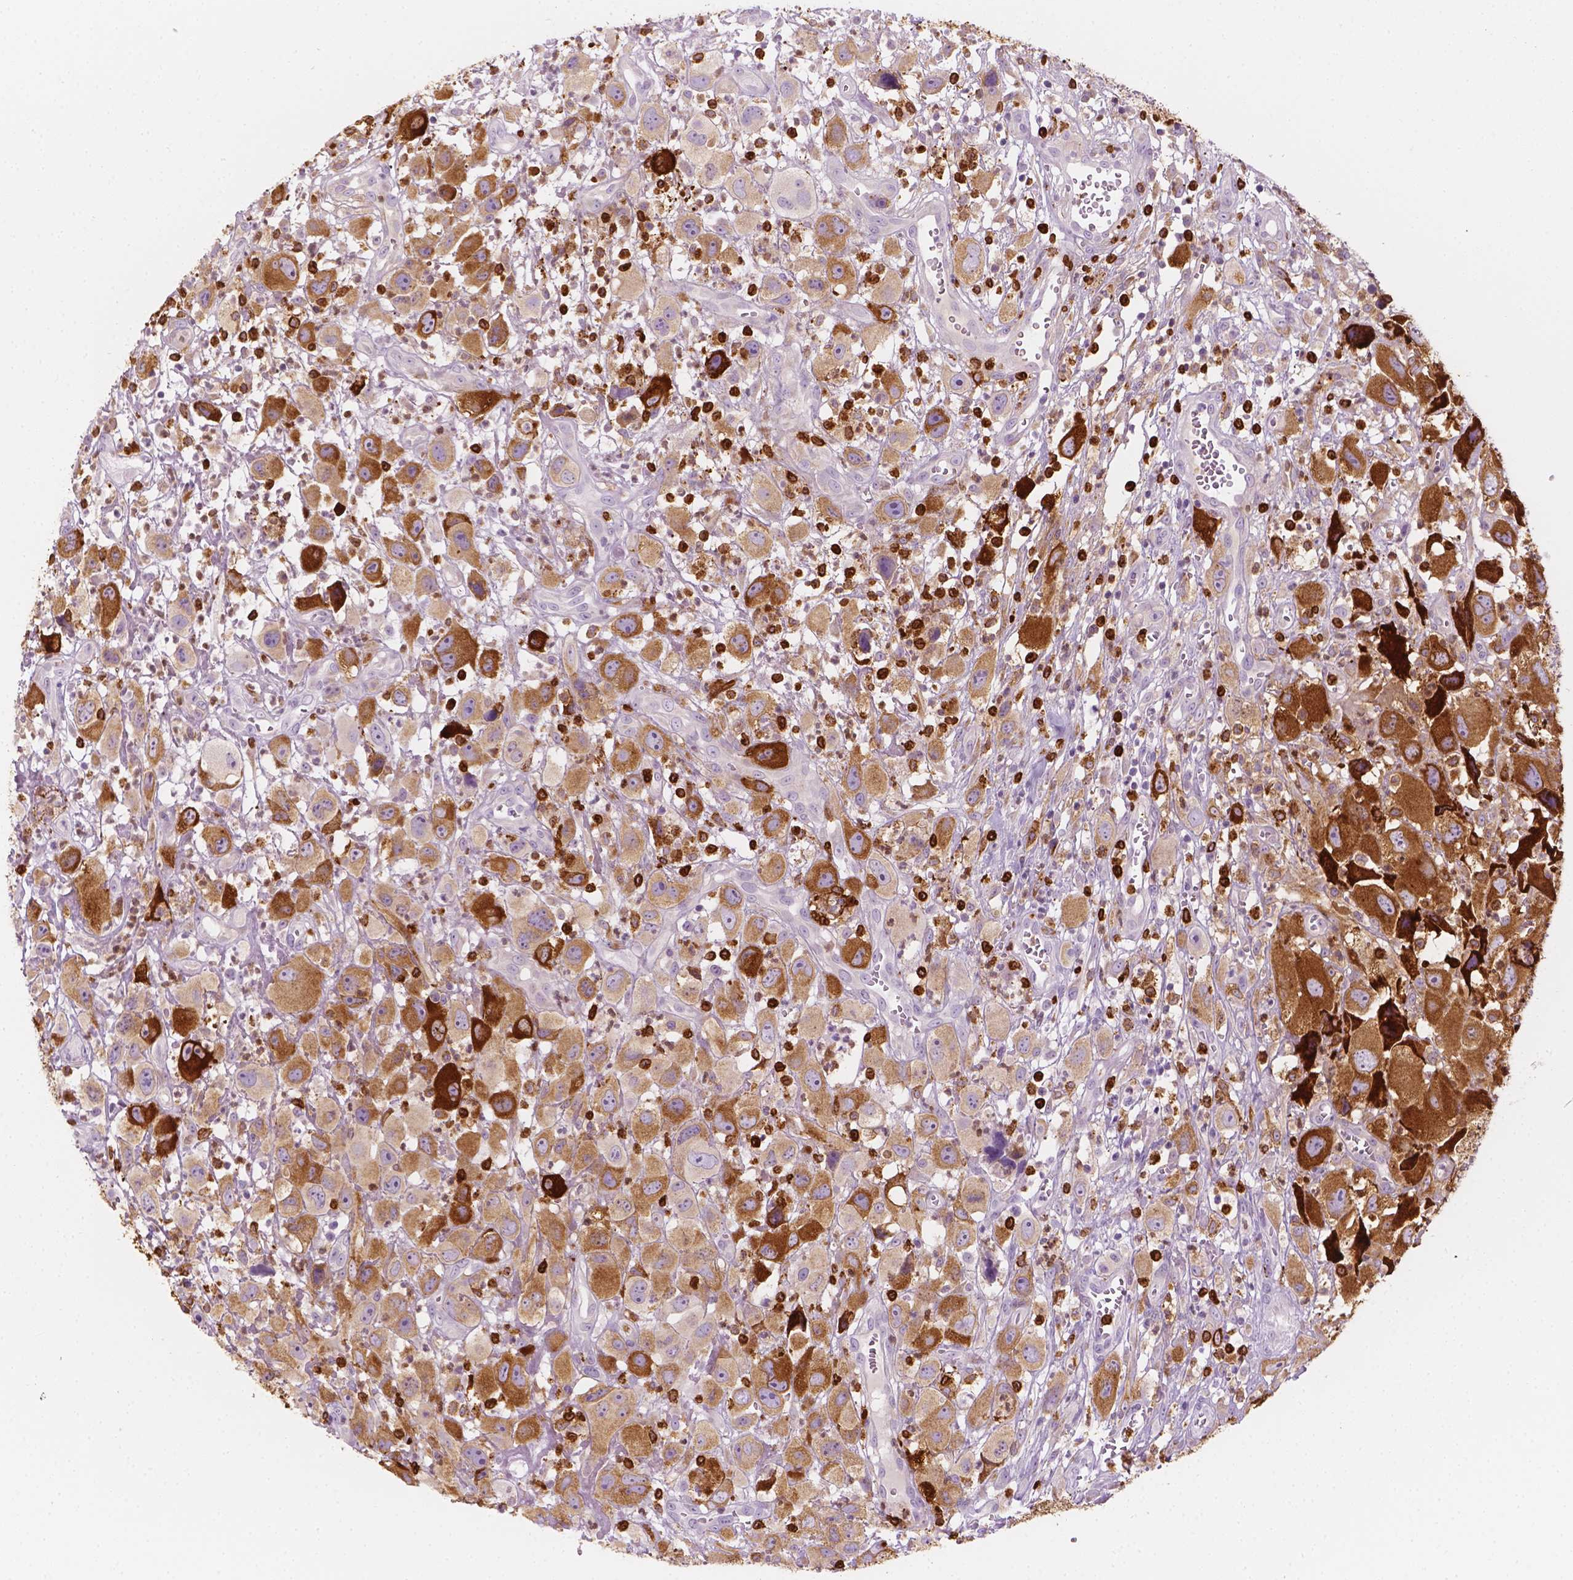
{"staining": {"intensity": "strong", "quantity": "25%-75%", "location": "cytoplasmic/membranous"}, "tissue": "head and neck cancer", "cell_type": "Tumor cells", "image_type": "cancer", "snomed": [{"axis": "morphology", "description": "Squamous cell carcinoma, NOS"}, {"axis": "morphology", "description": "Squamous cell carcinoma, metastatic, NOS"}, {"axis": "topography", "description": "Oral tissue"}, {"axis": "topography", "description": "Head-Neck"}], "caption": "IHC of head and neck cancer (metastatic squamous cell carcinoma) shows high levels of strong cytoplasmic/membranous staining in about 25%-75% of tumor cells.", "gene": "CES1", "patient": {"sex": "female", "age": 85}}